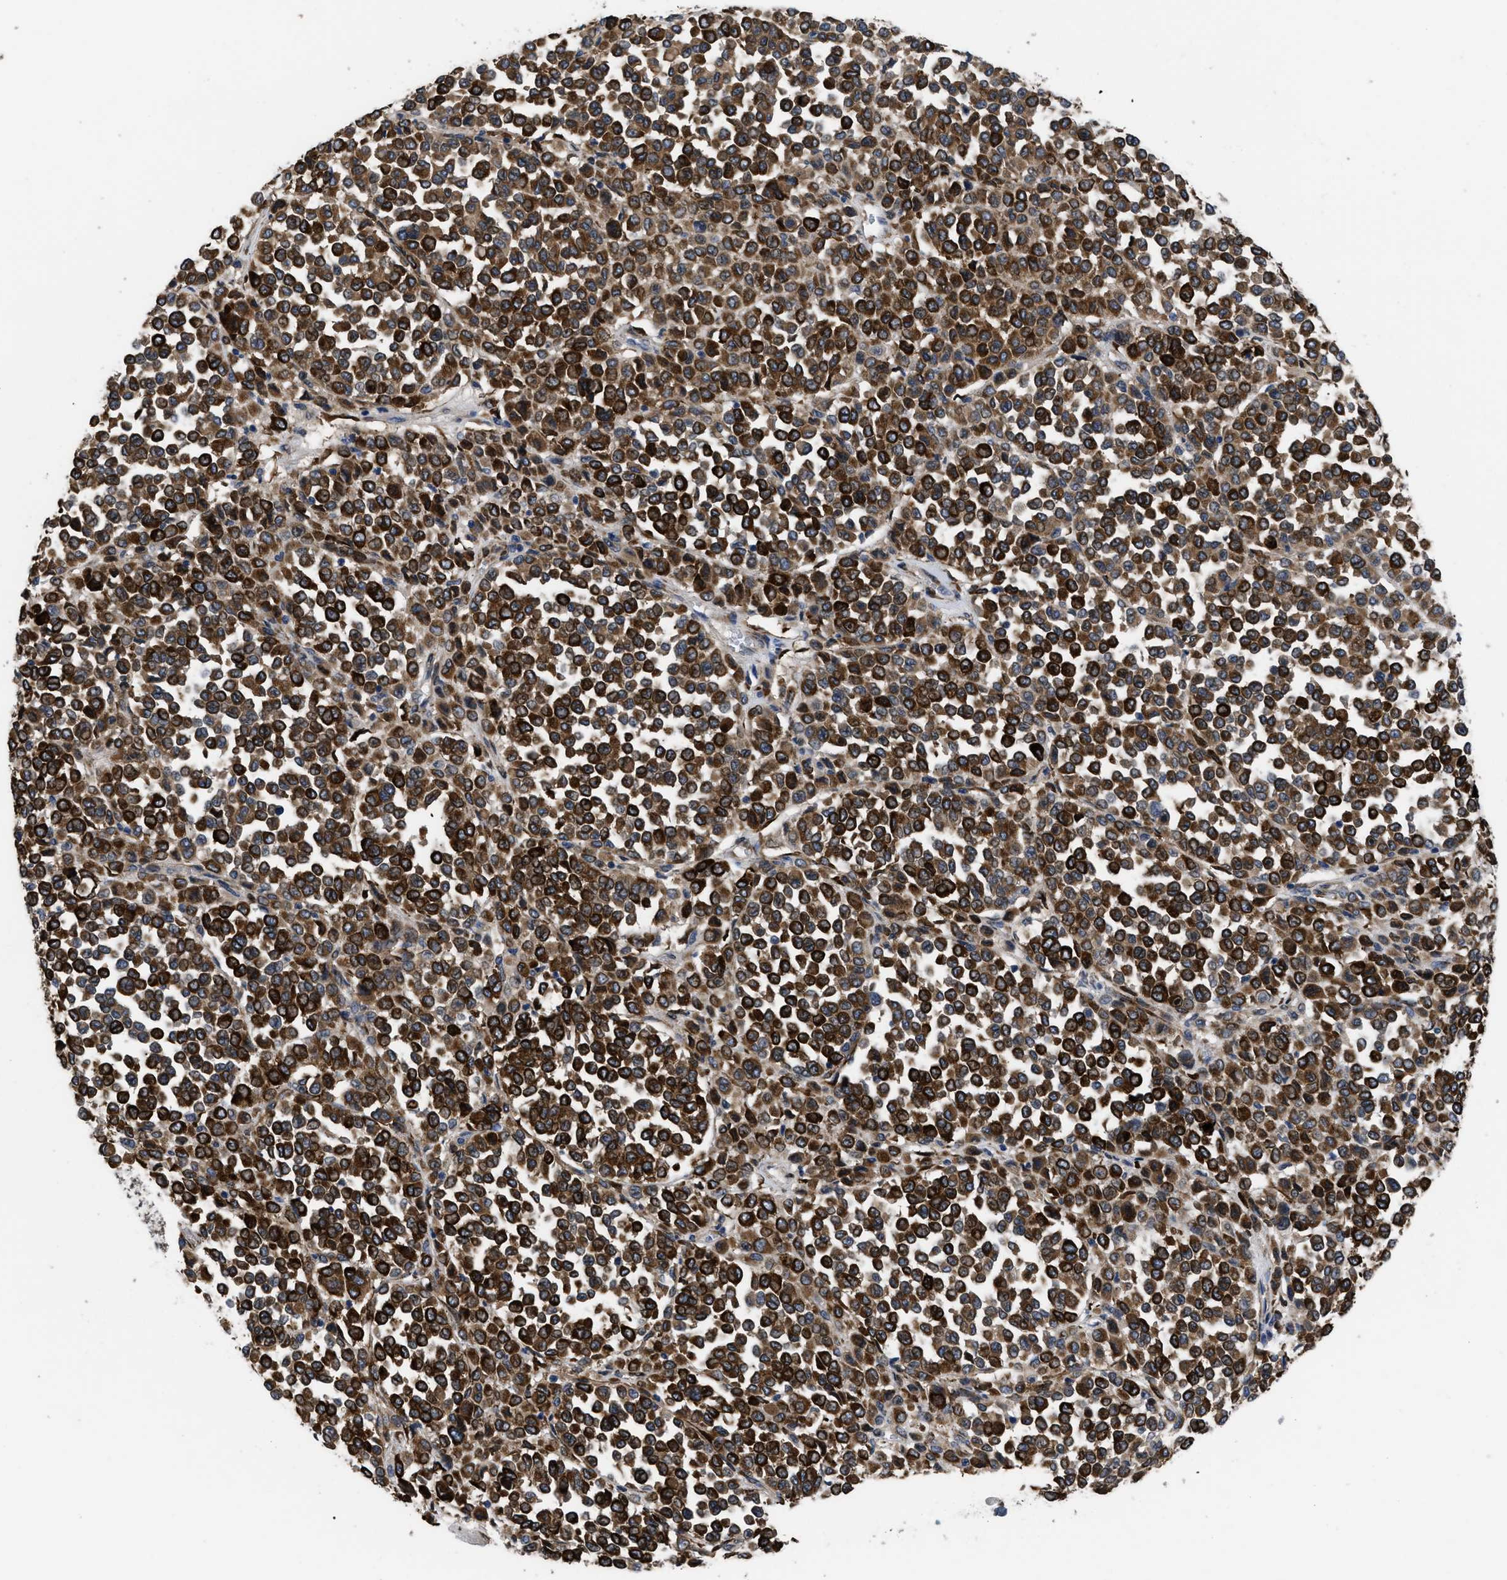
{"staining": {"intensity": "strong", "quantity": ">75%", "location": "cytoplasmic/membranous"}, "tissue": "melanoma", "cell_type": "Tumor cells", "image_type": "cancer", "snomed": [{"axis": "morphology", "description": "Malignant melanoma, Metastatic site"}, {"axis": "topography", "description": "Pancreas"}], "caption": "This micrograph demonstrates IHC staining of malignant melanoma (metastatic site), with high strong cytoplasmic/membranous expression in about >75% of tumor cells.", "gene": "SQLE", "patient": {"sex": "female", "age": 30}}